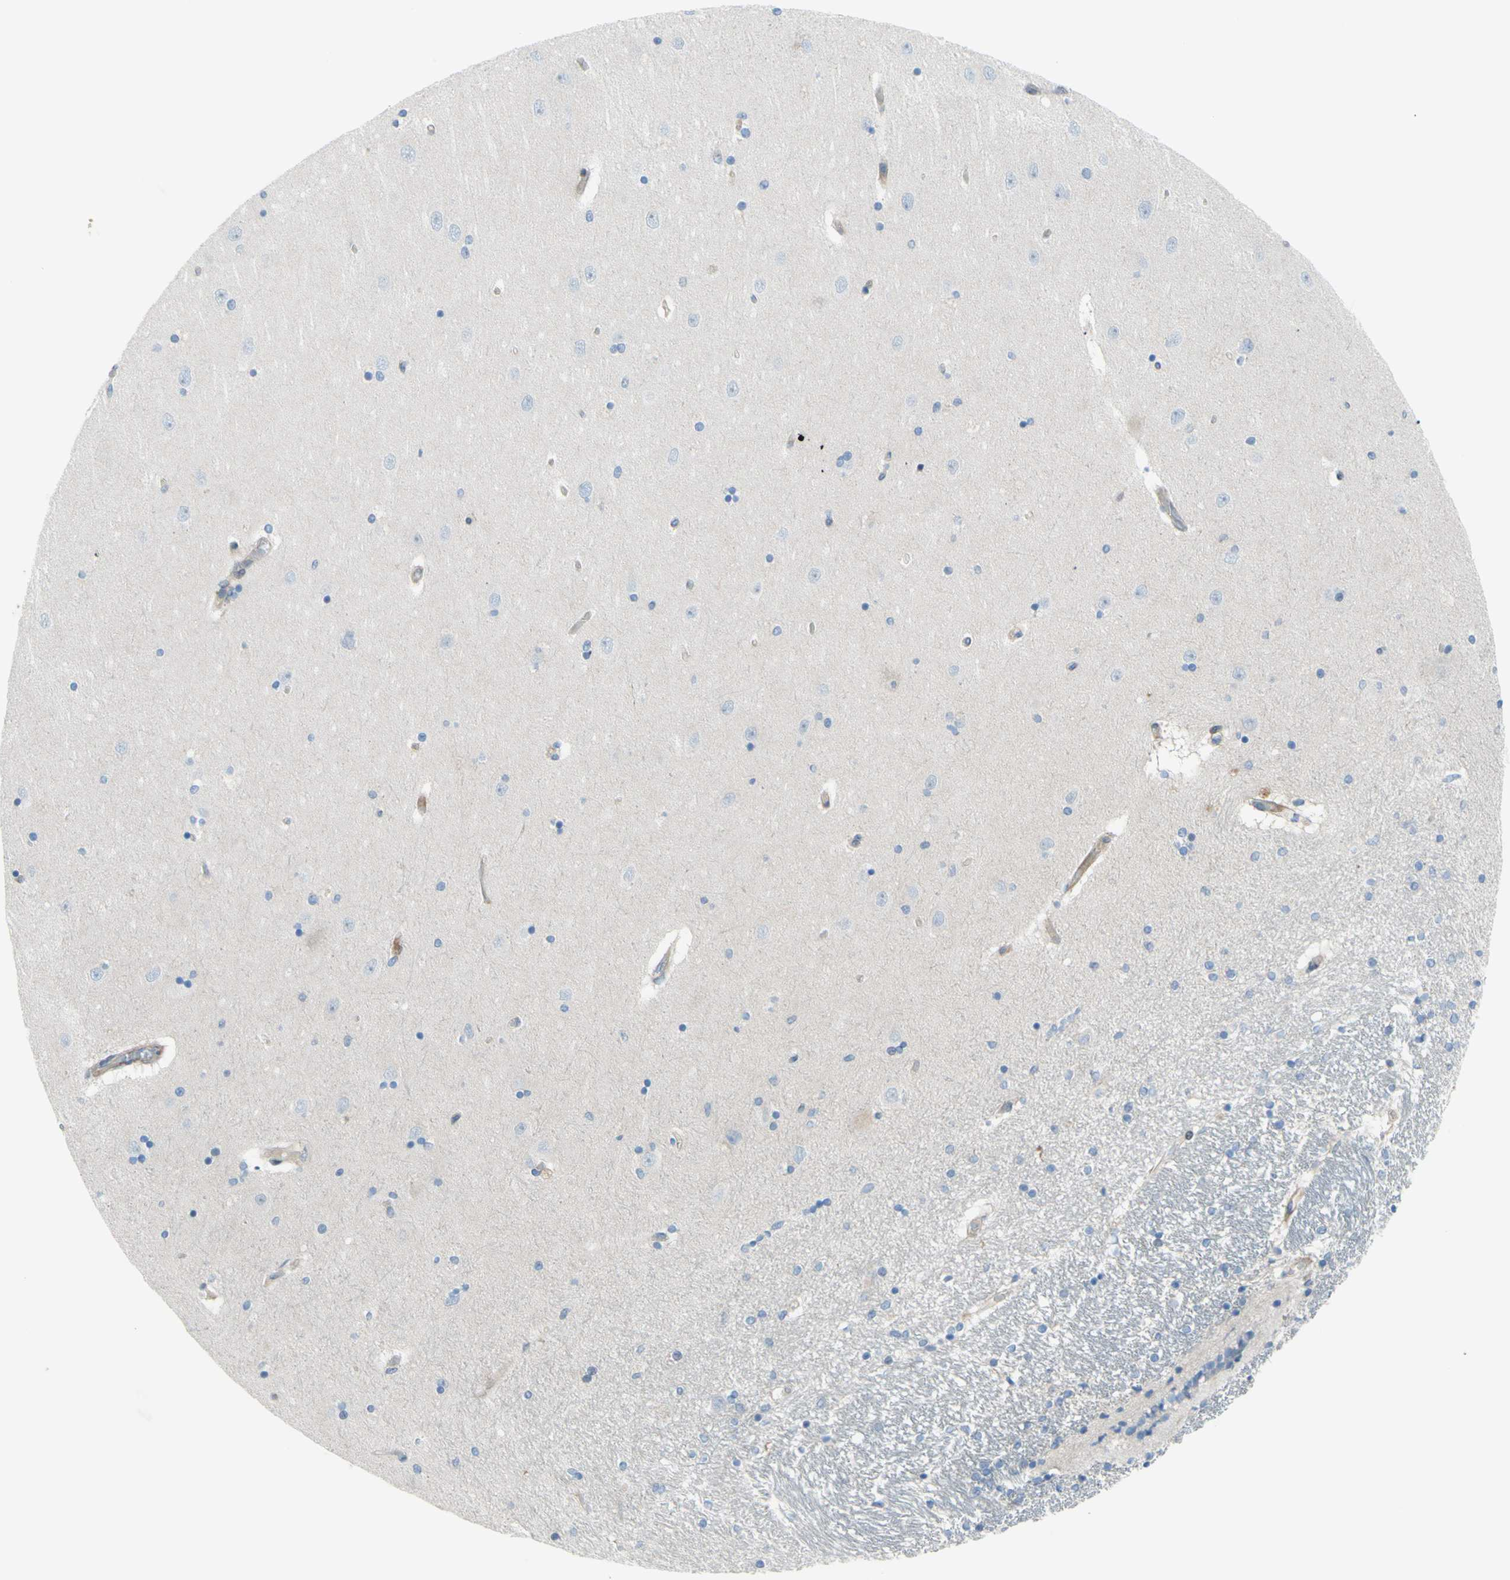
{"staining": {"intensity": "negative", "quantity": "none", "location": "none"}, "tissue": "hippocampus", "cell_type": "Glial cells", "image_type": "normal", "snomed": [{"axis": "morphology", "description": "Normal tissue, NOS"}, {"axis": "topography", "description": "Hippocampus"}], "caption": "Immunohistochemical staining of normal hippocampus exhibits no significant positivity in glial cells.", "gene": "PAK2", "patient": {"sex": "female", "age": 54}}